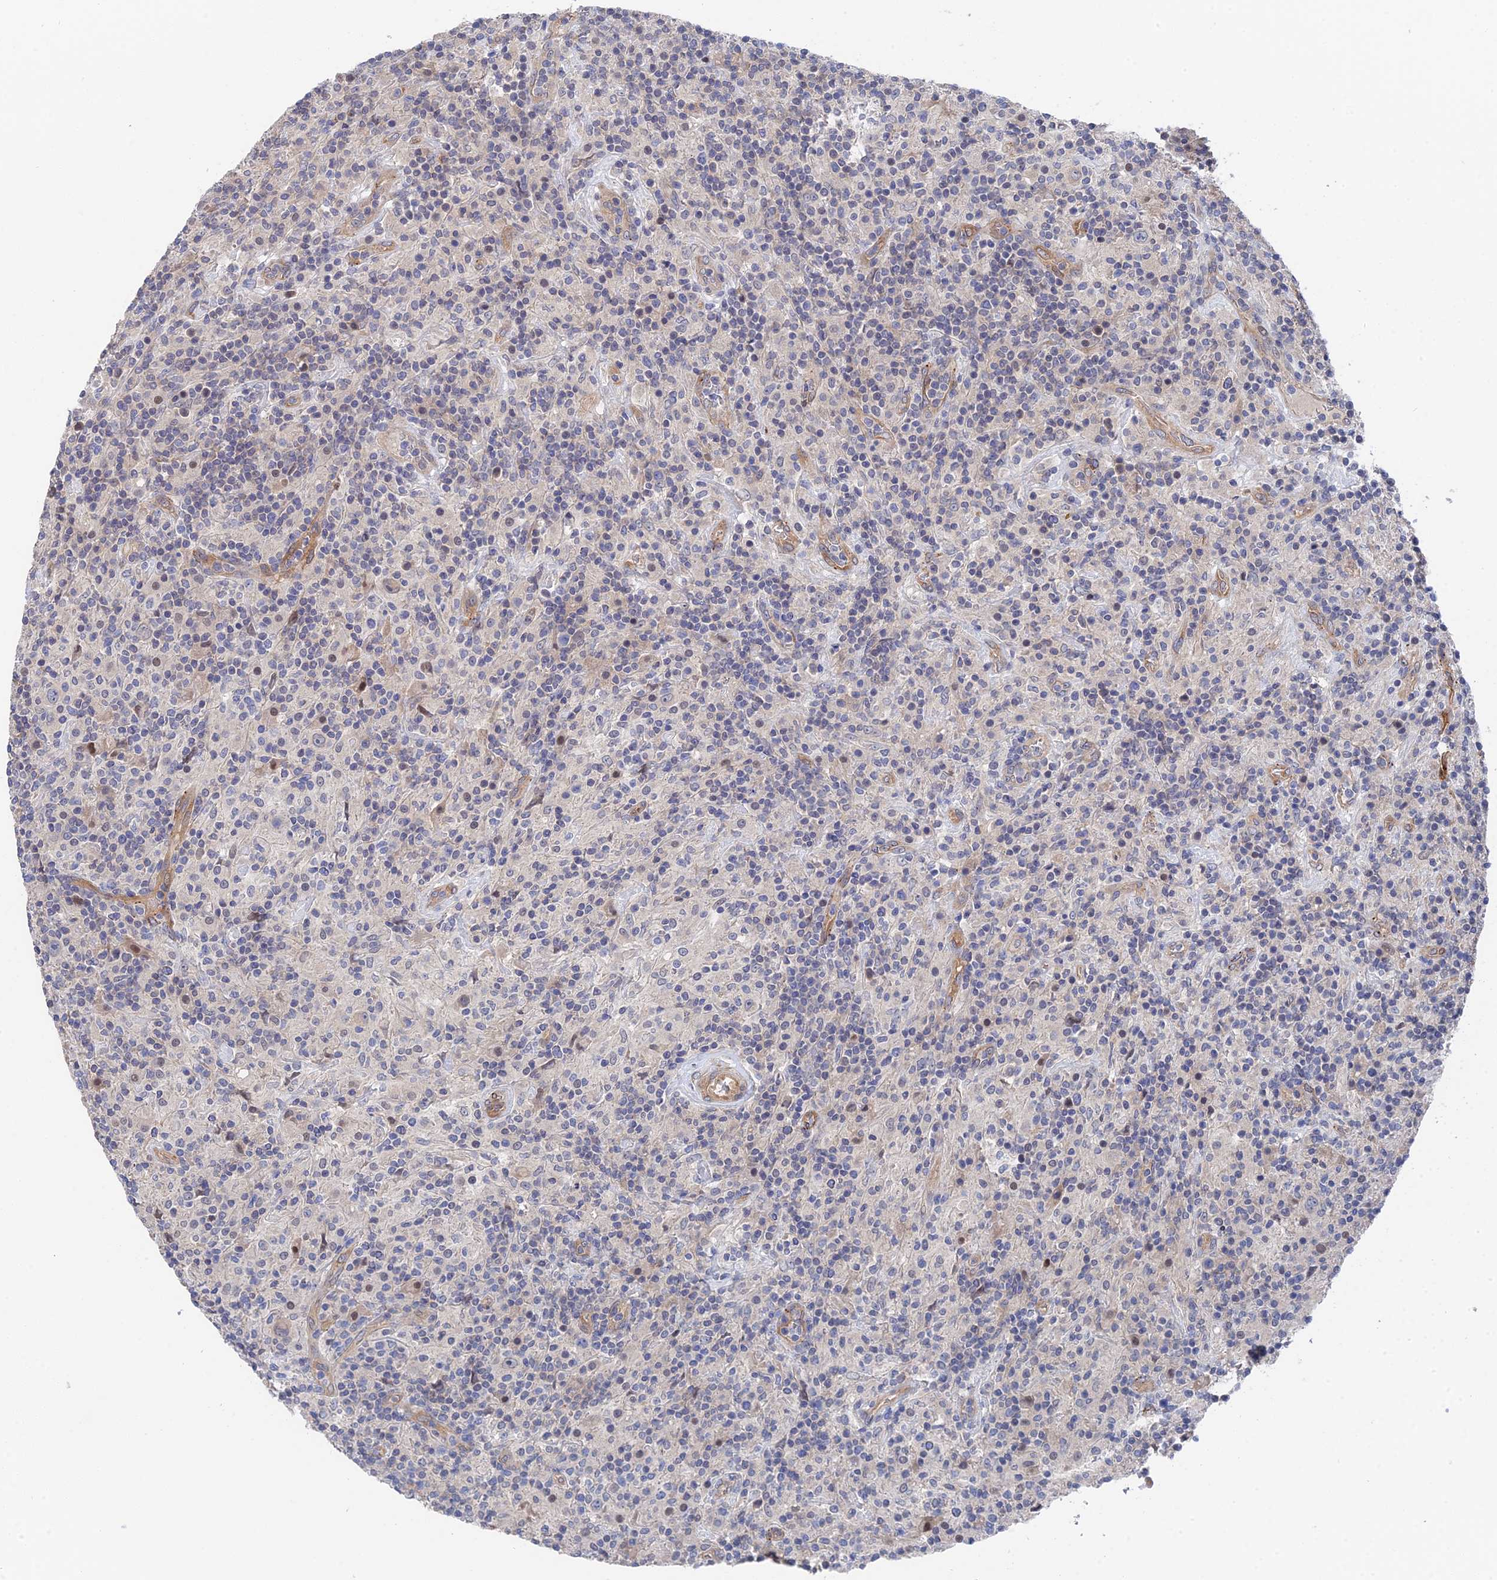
{"staining": {"intensity": "negative", "quantity": "none", "location": "none"}, "tissue": "lymphoma", "cell_type": "Tumor cells", "image_type": "cancer", "snomed": [{"axis": "morphology", "description": "Hodgkin's disease, NOS"}, {"axis": "topography", "description": "Lymph node"}], "caption": "Immunohistochemistry of lymphoma displays no expression in tumor cells.", "gene": "MTHFSD", "patient": {"sex": "male", "age": 70}}